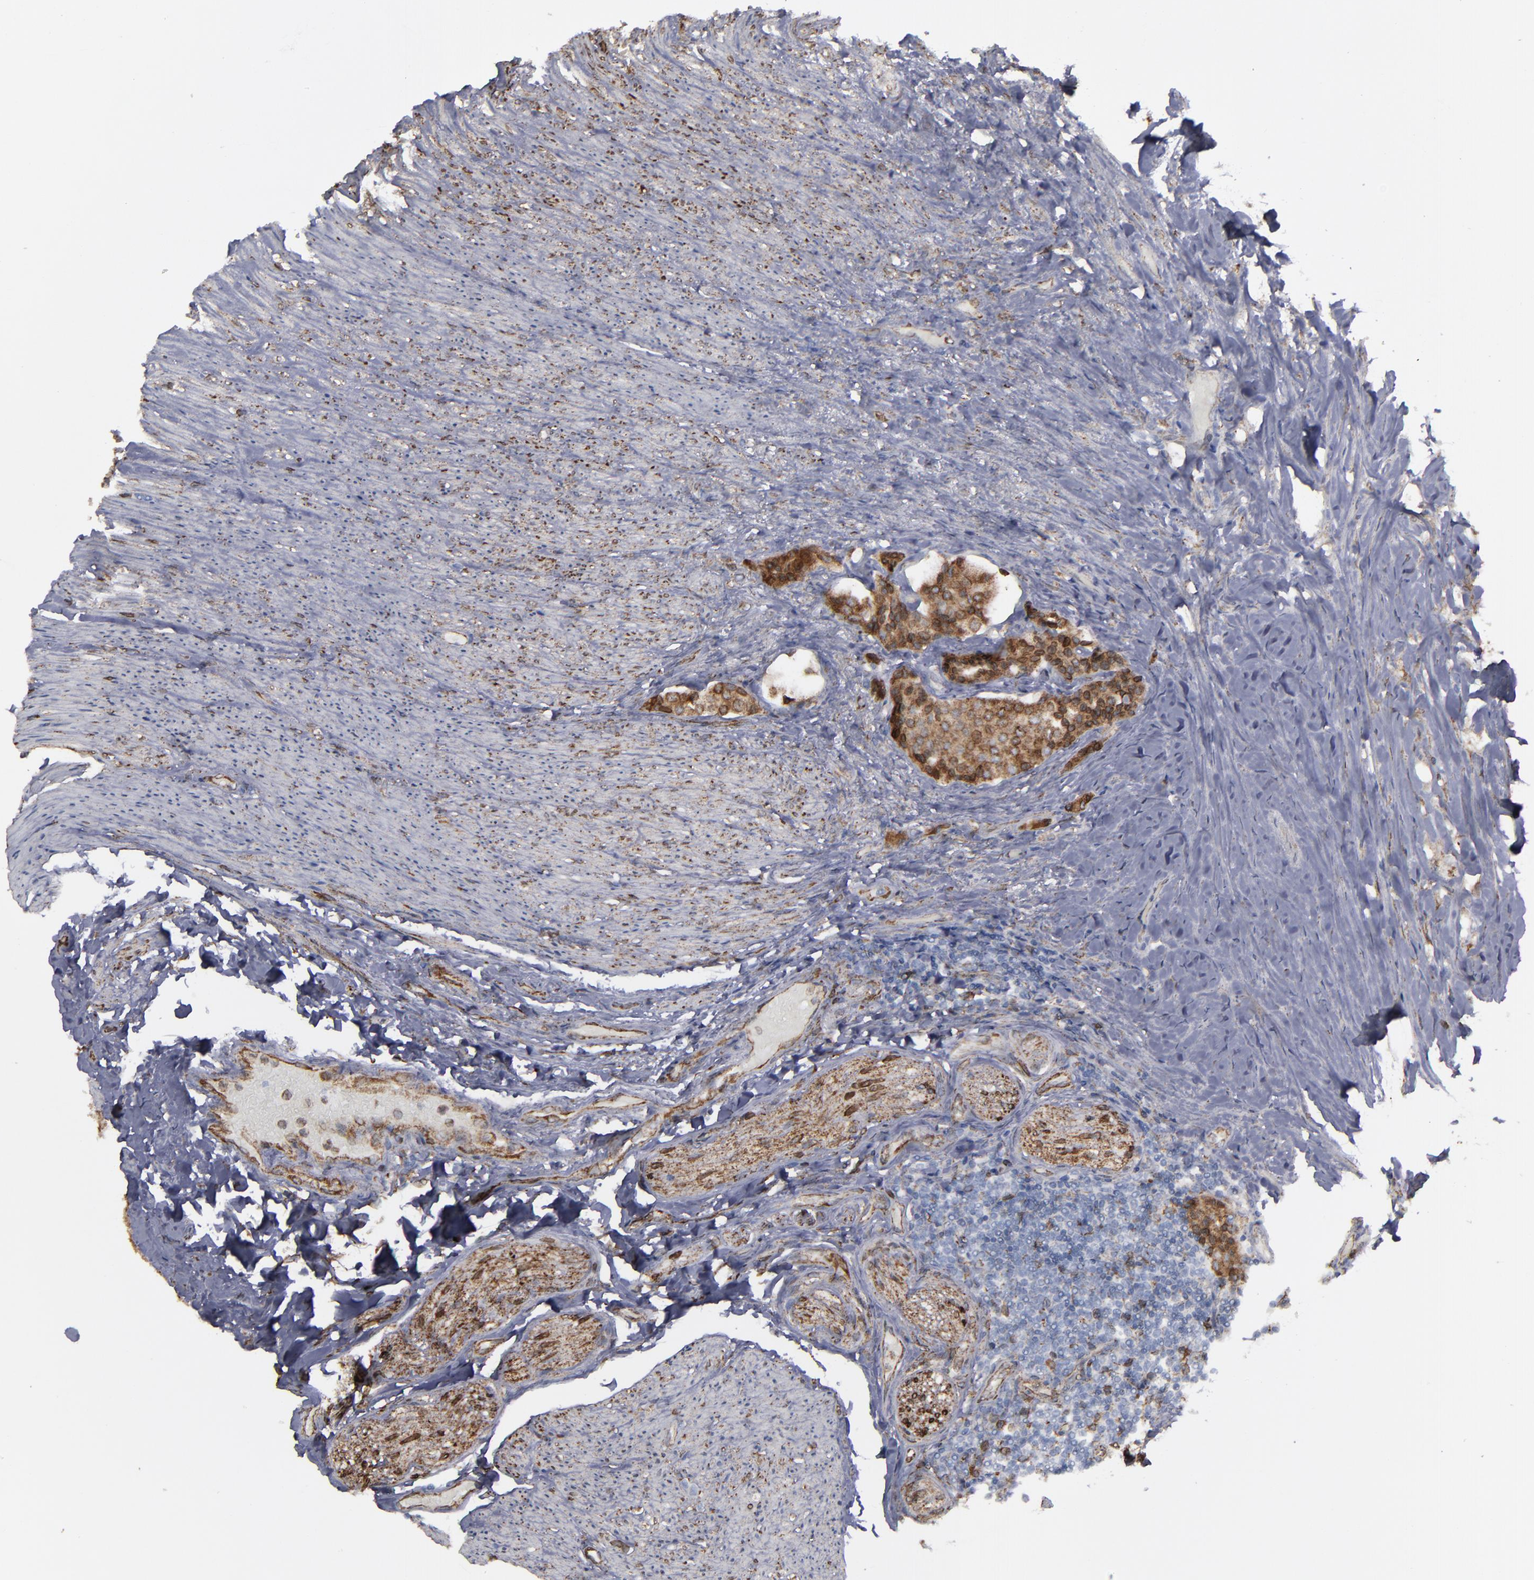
{"staining": {"intensity": "strong", "quantity": ">75%", "location": "cytoplasmic/membranous"}, "tissue": "carcinoid", "cell_type": "Tumor cells", "image_type": "cancer", "snomed": [{"axis": "morphology", "description": "Carcinoid, malignant, NOS"}, {"axis": "topography", "description": "Colon"}], "caption": "Human carcinoid (malignant) stained with a protein marker displays strong staining in tumor cells.", "gene": "ERLIN2", "patient": {"sex": "female", "age": 61}}